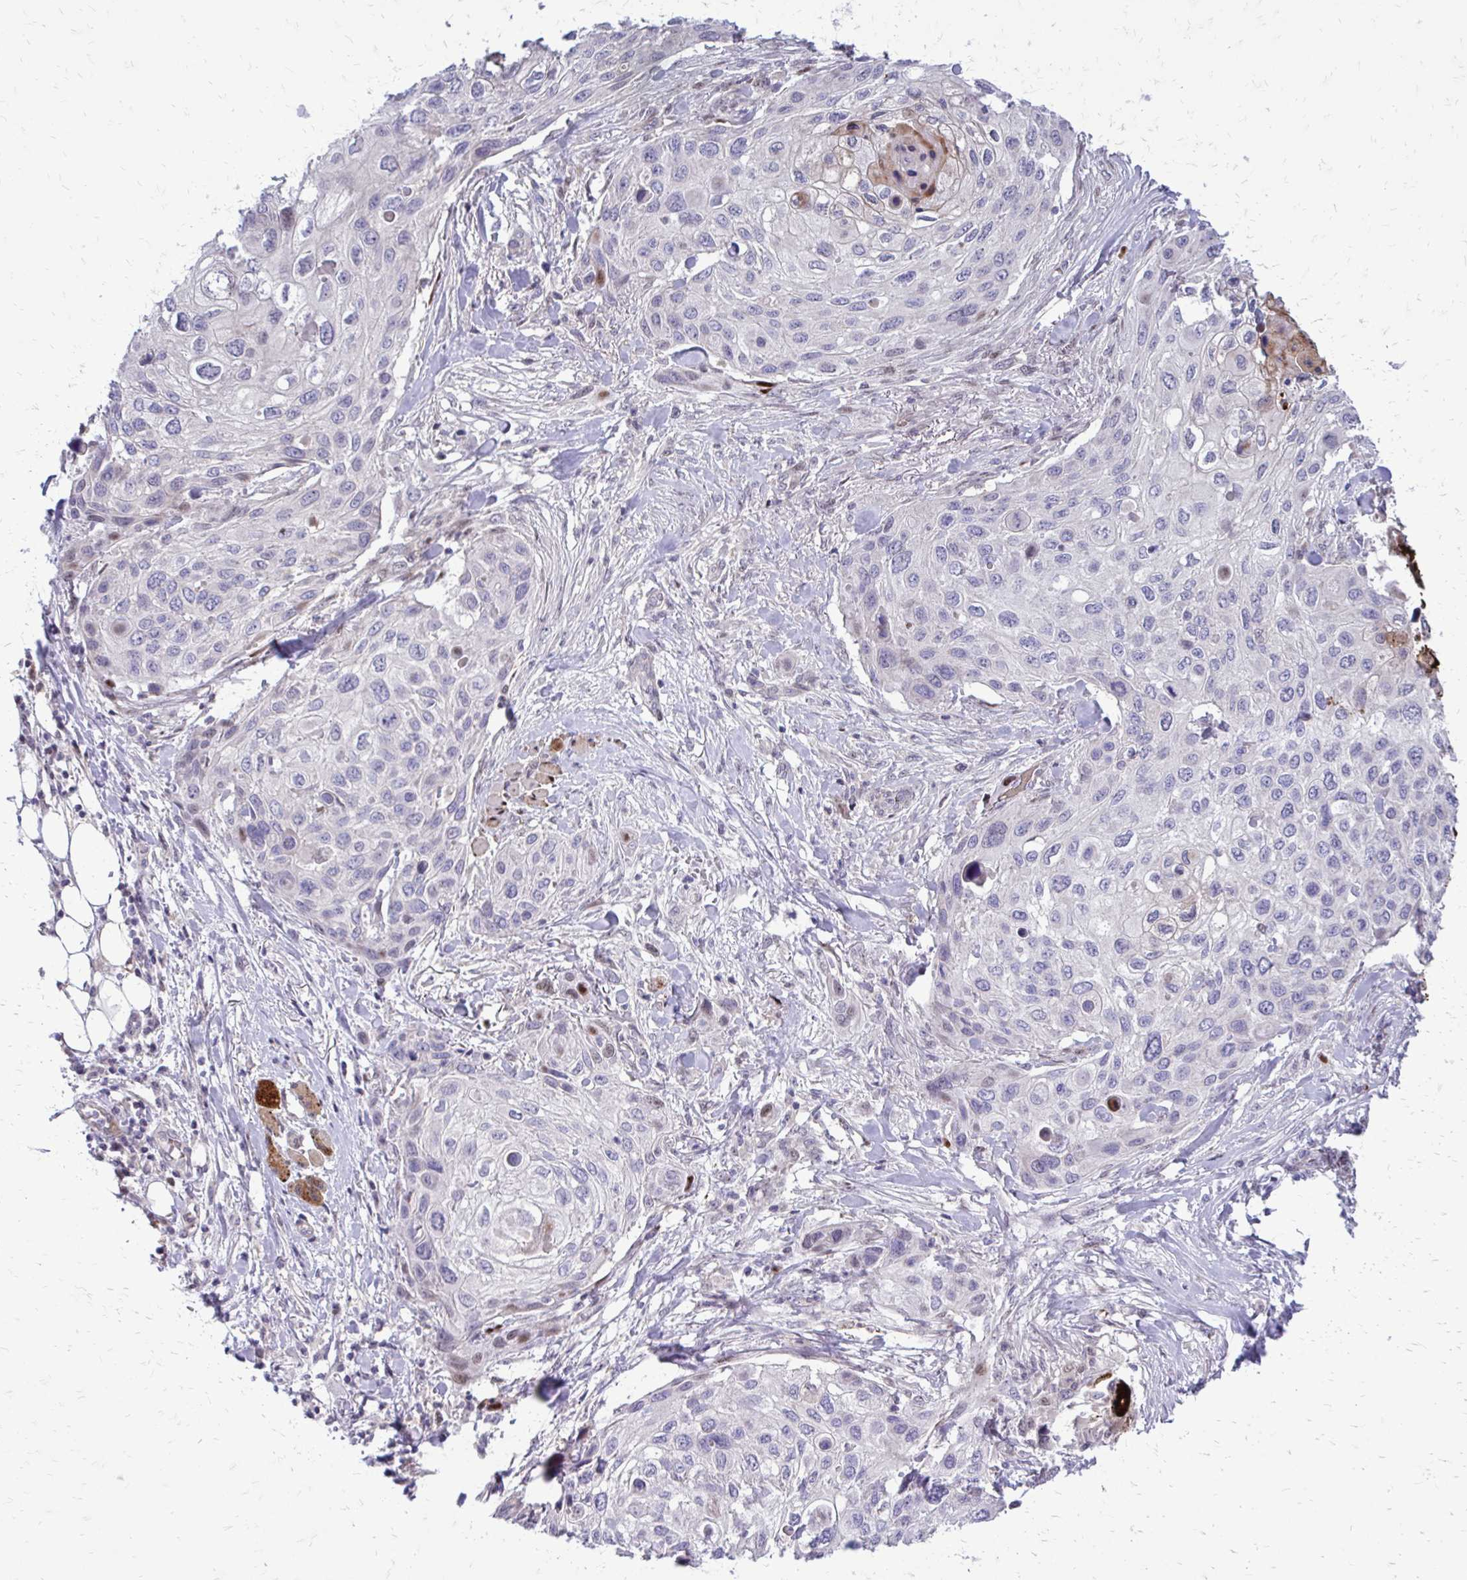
{"staining": {"intensity": "negative", "quantity": "none", "location": "none"}, "tissue": "skin cancer", "cell_type": "Tumor cells", "image_type": "cancer", "snomed": [{"axis": "morphology", "description": "Squamous cell carcinoma, NOS"}, {"axis": "topography", "description": "Skin"}], "caption": "High power microscopy micrograph of an immunohistochemistry (IHC) image of skin cancer (squamous cell carcinoma), revealing no significant staining in tumor cells.", "gene": "PPDPFL", "patient": {"sex": "female", "age": 87}}